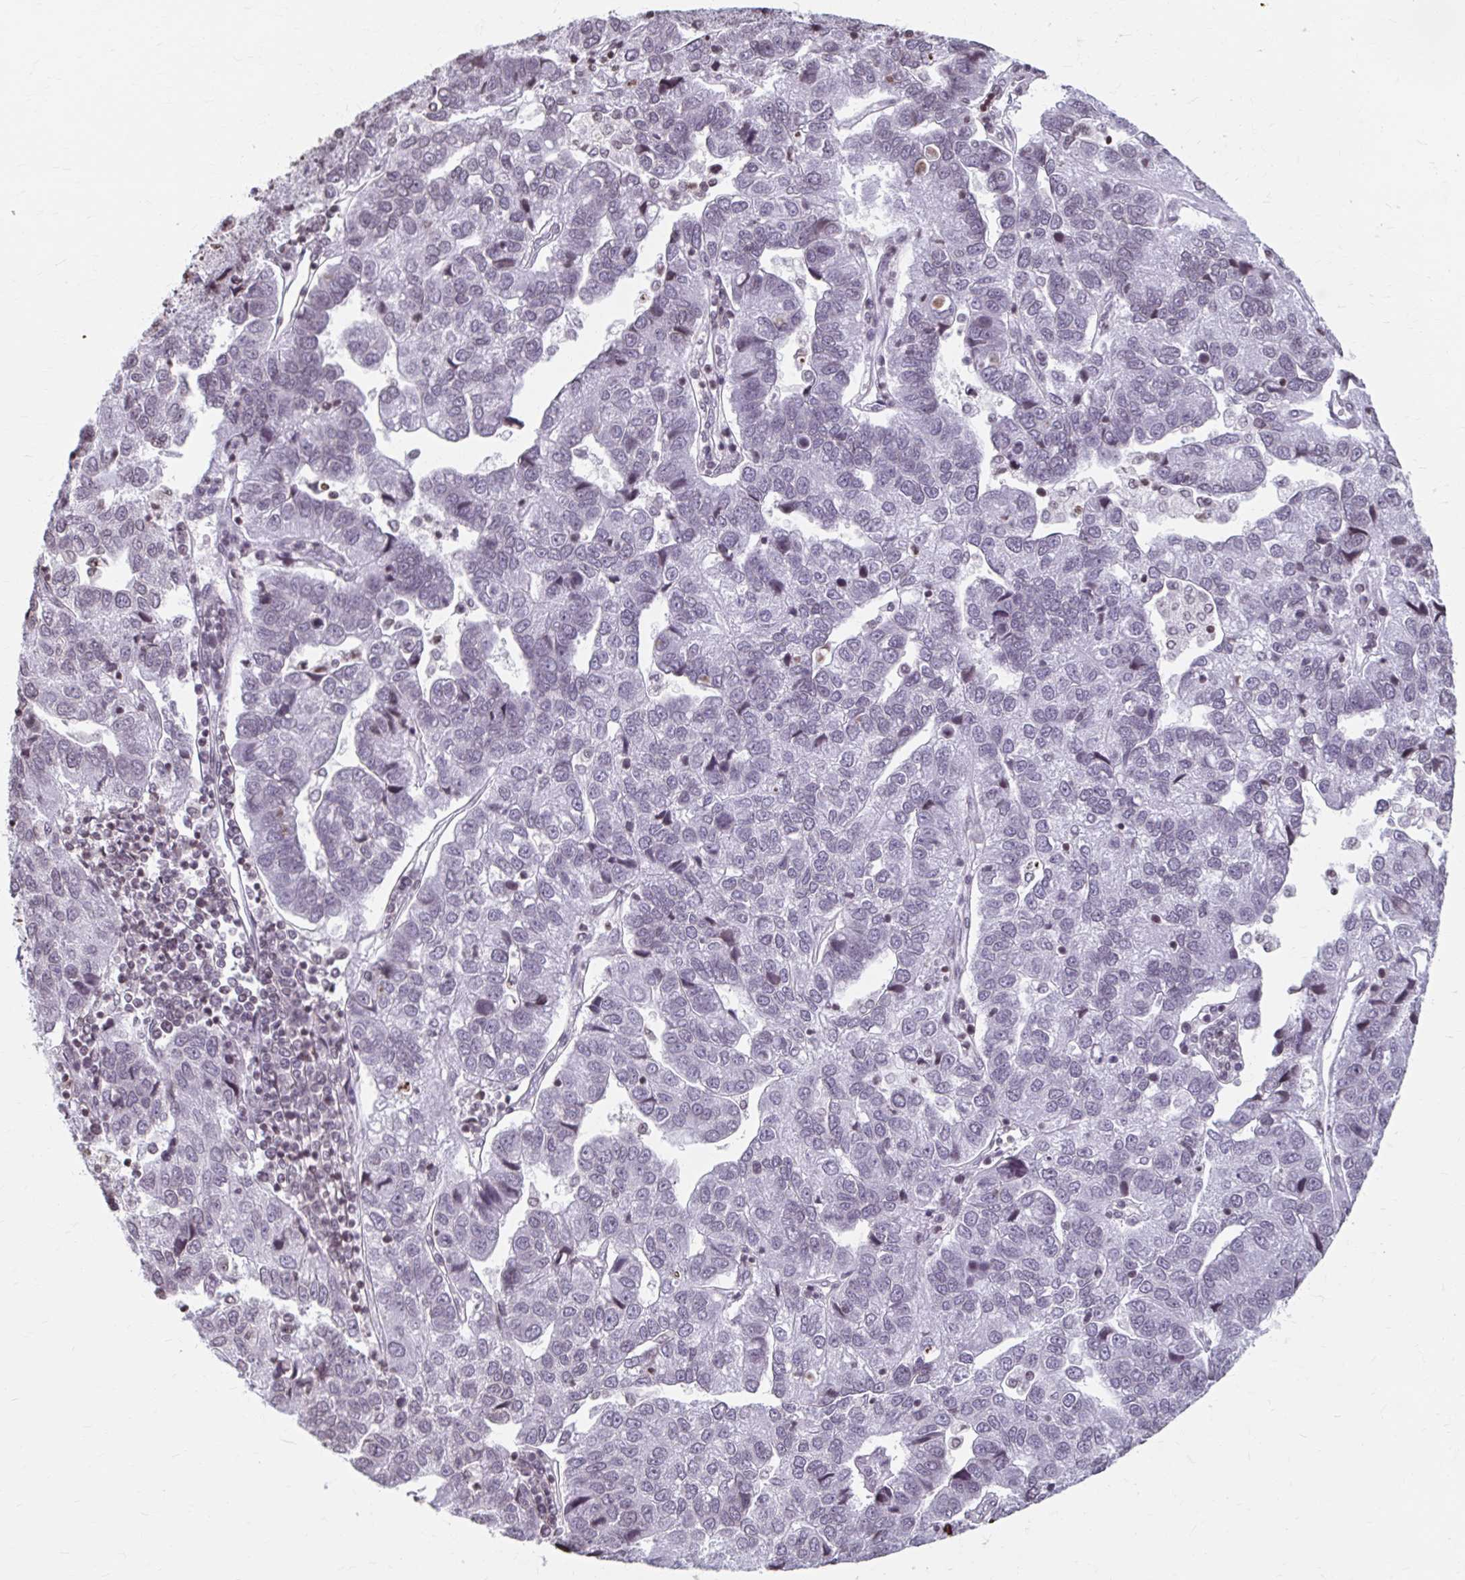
{"staining": {"intensity": "weak", "quantity": "<25%", "location": "nuclear"}, "tissue": "pancreatic cancer", "cell_type": "Tumor cells", "image_type": "cancer", "snomed": [{"axis": "morphology", "description": "Adenocarcinoma, NOS"}, {"axis": "topography", "description": "Pancreas"}], "caption": "This histopathology image is of pancreatic cancer (adenocarcinoma) stained with immunohistochemistry (IHC) to label a protein in brown with the nuclei are counter-stained blue. There is no expression in tumor cells. (DAB (3,3'-diaminobenzidine) IHC, high magnification).", "gene": "ORC3", "patient": {"sex": "female", "age": 61}}